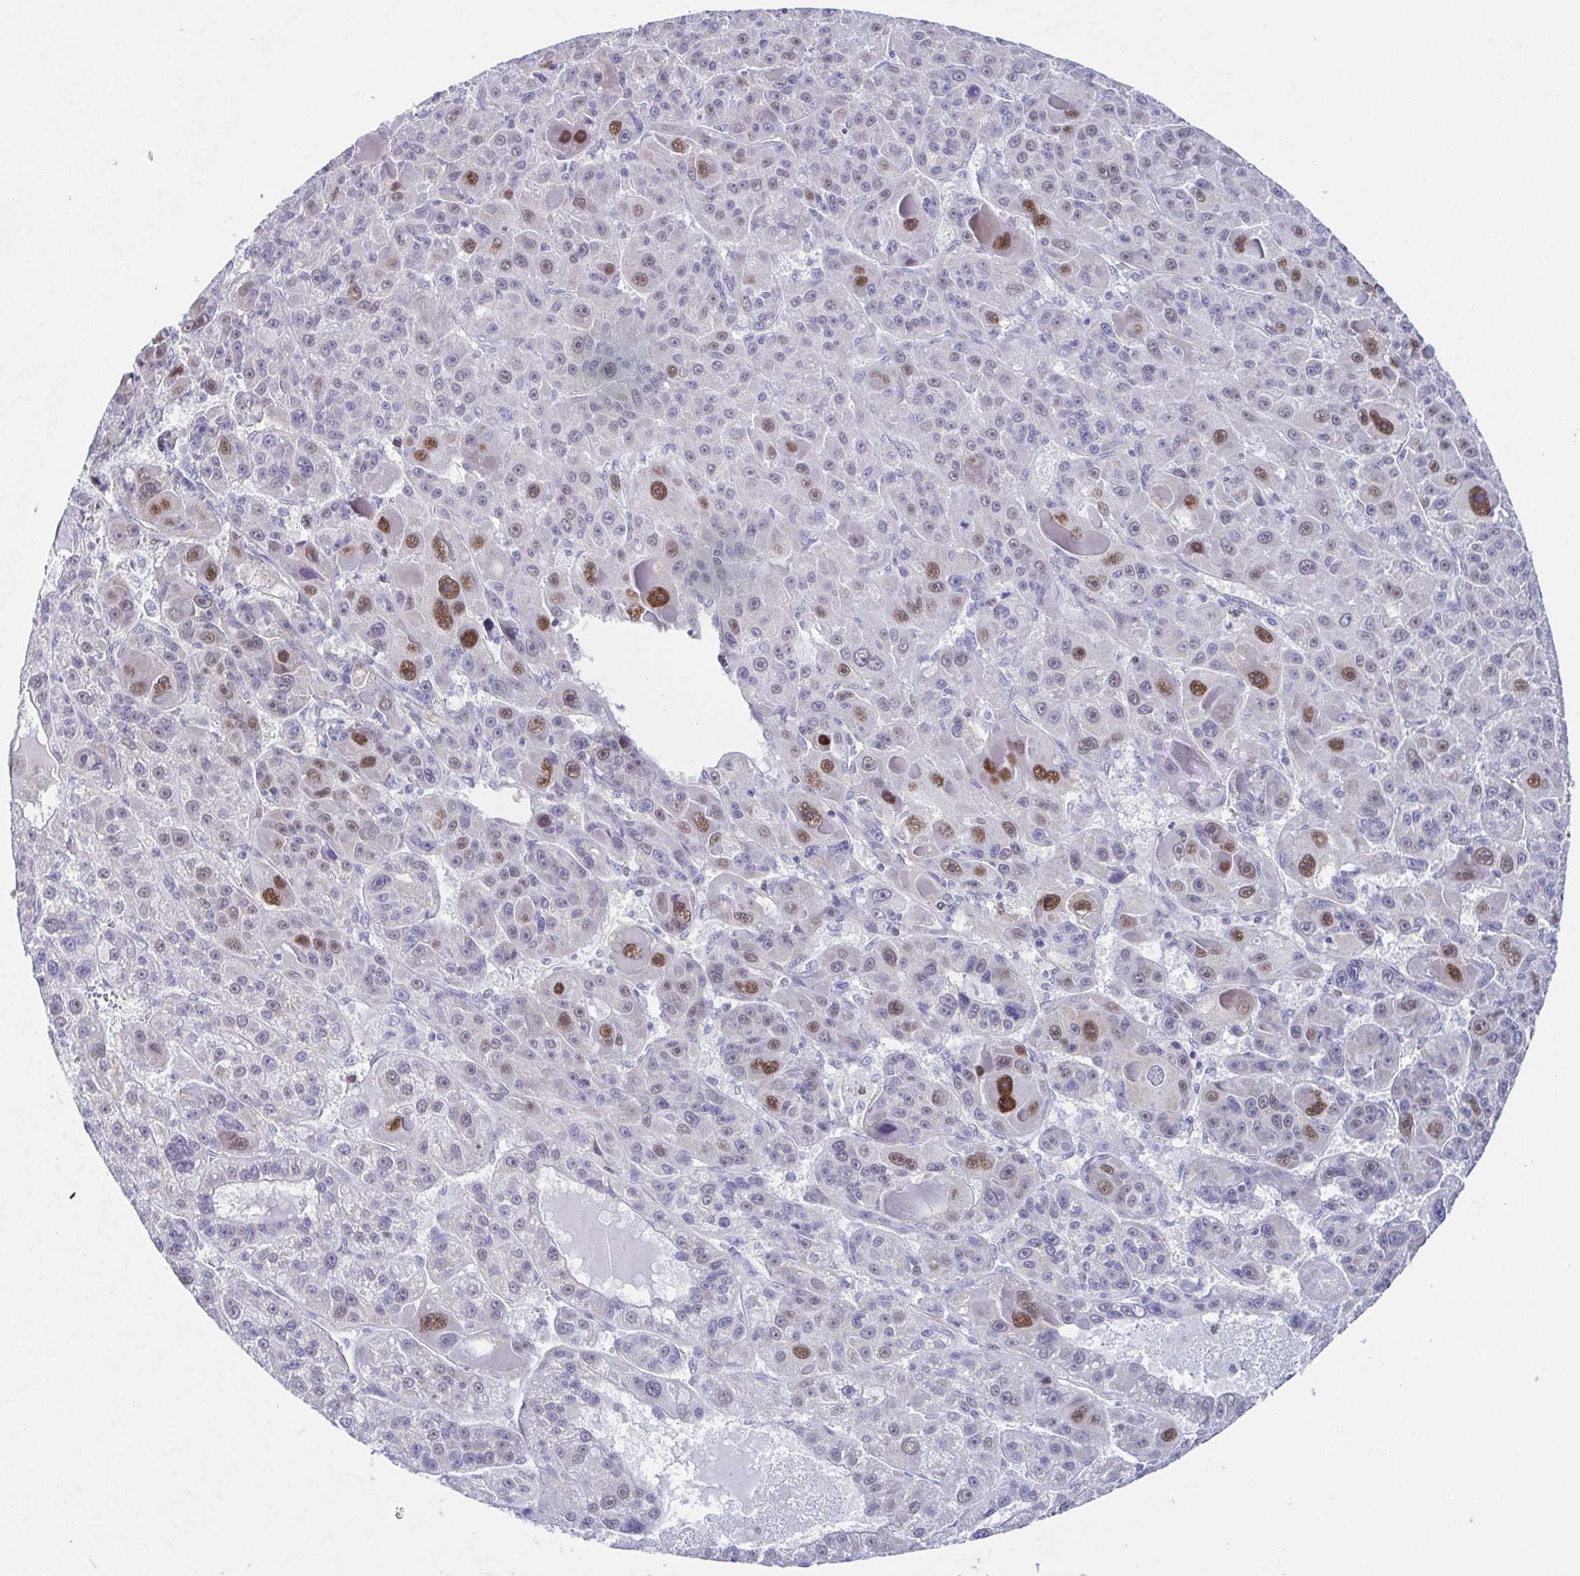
{"staining": {"intensity": "moderate", "quantity": "<25%", "location": "nuclear"}, "tissue": "liver cancer", "cell_type": "Tumor cells", "image_type": "cancer", "snomed": [{"axis": "morphology", "description": "Carcinoma, Hepatocellular, NOS"}, {"axis": "topography", "description": "Liver"}], "caption": "Liver cancer (hepatocellular carcinoma) stained with DAB immunohistochemistry (IHC) demonstrates low levels of moderate nuclear positivity in approximately <25% of tumor cells.", "gene": "PBOV1", "patient": {"sex": "male", "age": 76}}